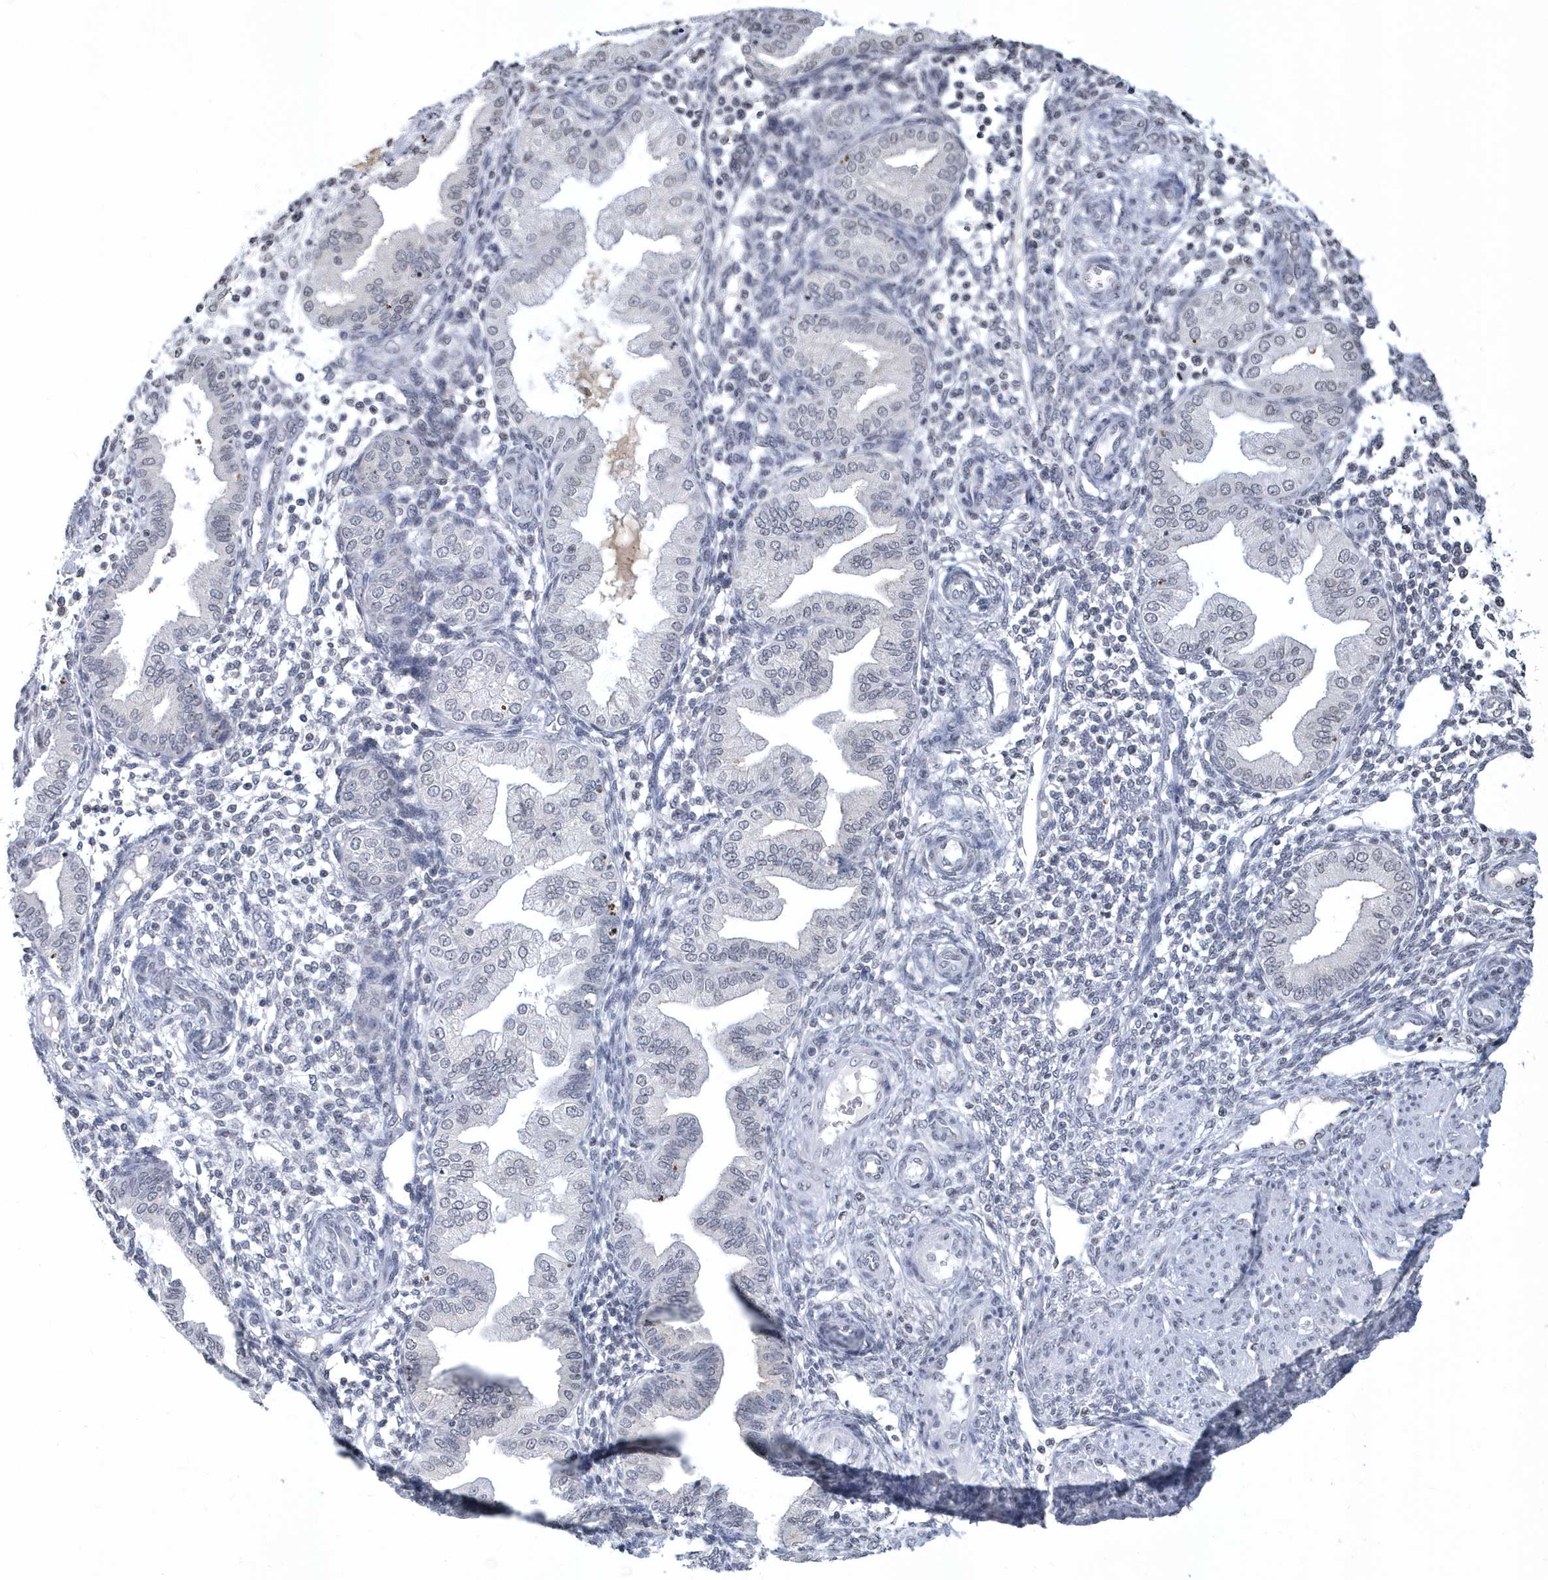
{"staining": {"intensity": "negative", "quantity": "none", "location": "none"}, "tissue": "endometrium", "cell_type": "Cells in endometrial stroma", "image_type": "normal", "snomed": [{"axis": "morphology", "description": "Normal tissue, NOS"}, {"axis": "topography", "description": "Endometrium"}], "caption": "Immunohistochemical staining of normal endometrium reveals no significant expression in cells in endometrial stroma. (DAB immunohistochemistry (IHC), high magnification).", "gene": "VWA5B2", "patient": {"sex": "female", "age": 53}}